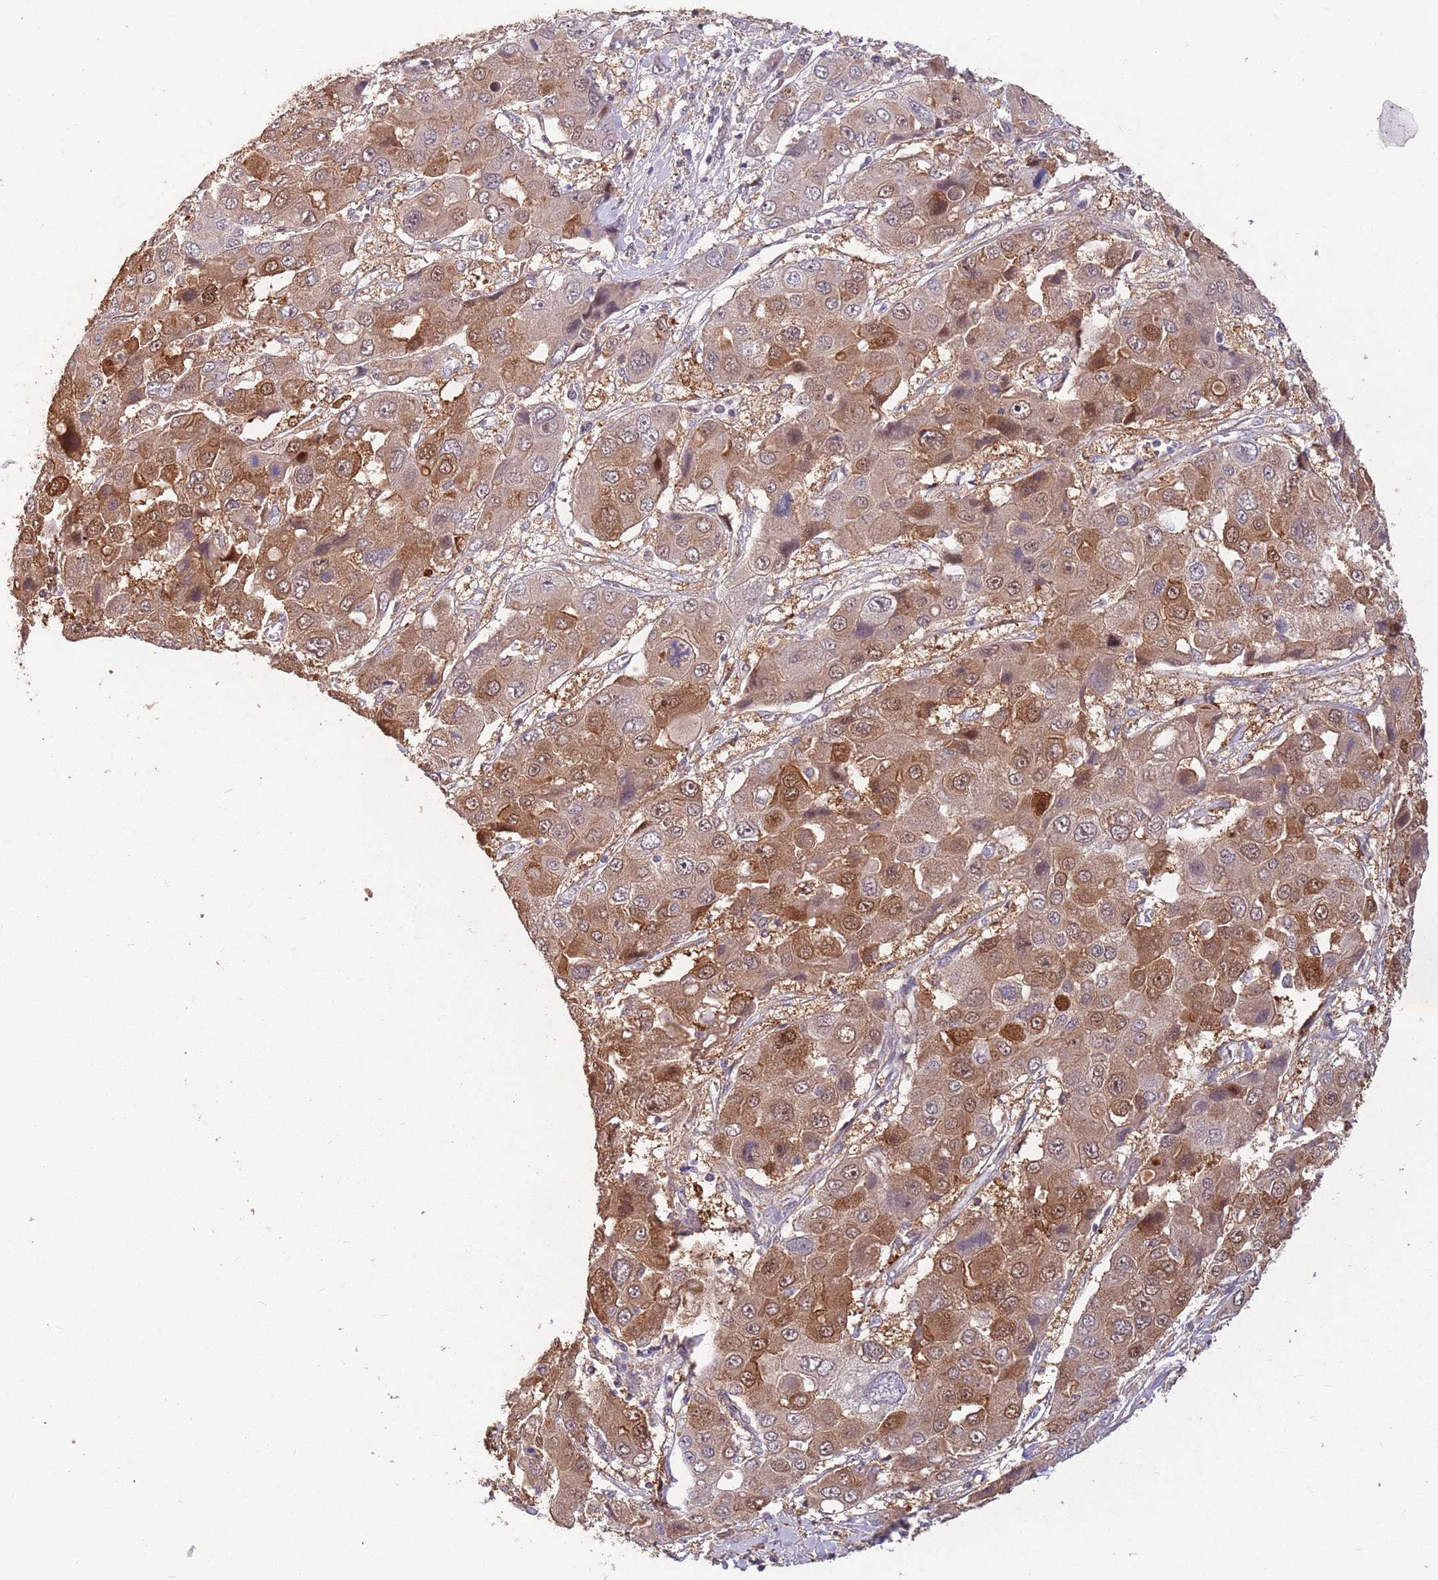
{"staining": {"intensity": "moderate", "quantity": ">75%", "location": "cytoplasmic/membranous,nuclear"}, "tissue": "liver cancer", "cell_type": "Tumor cells", "image_type": "cancer", "snomed": [{"axis": "morphology", "description": "Cholangiocarcinoma"}, {"axis": "topography", "description": "Liver"}], "caption": "High-magnification brightfield microscopy of liver cholangiocarcinoma stained with DAB (brown) and counterstained with hematoxylin (blue). tumor cells exhibit moderate cytoplasmic/membranous and nuclear expression is identified in about>75% of cells.", "gene": "ZNF639", "patient": {"sex": "male", "age": 67}}